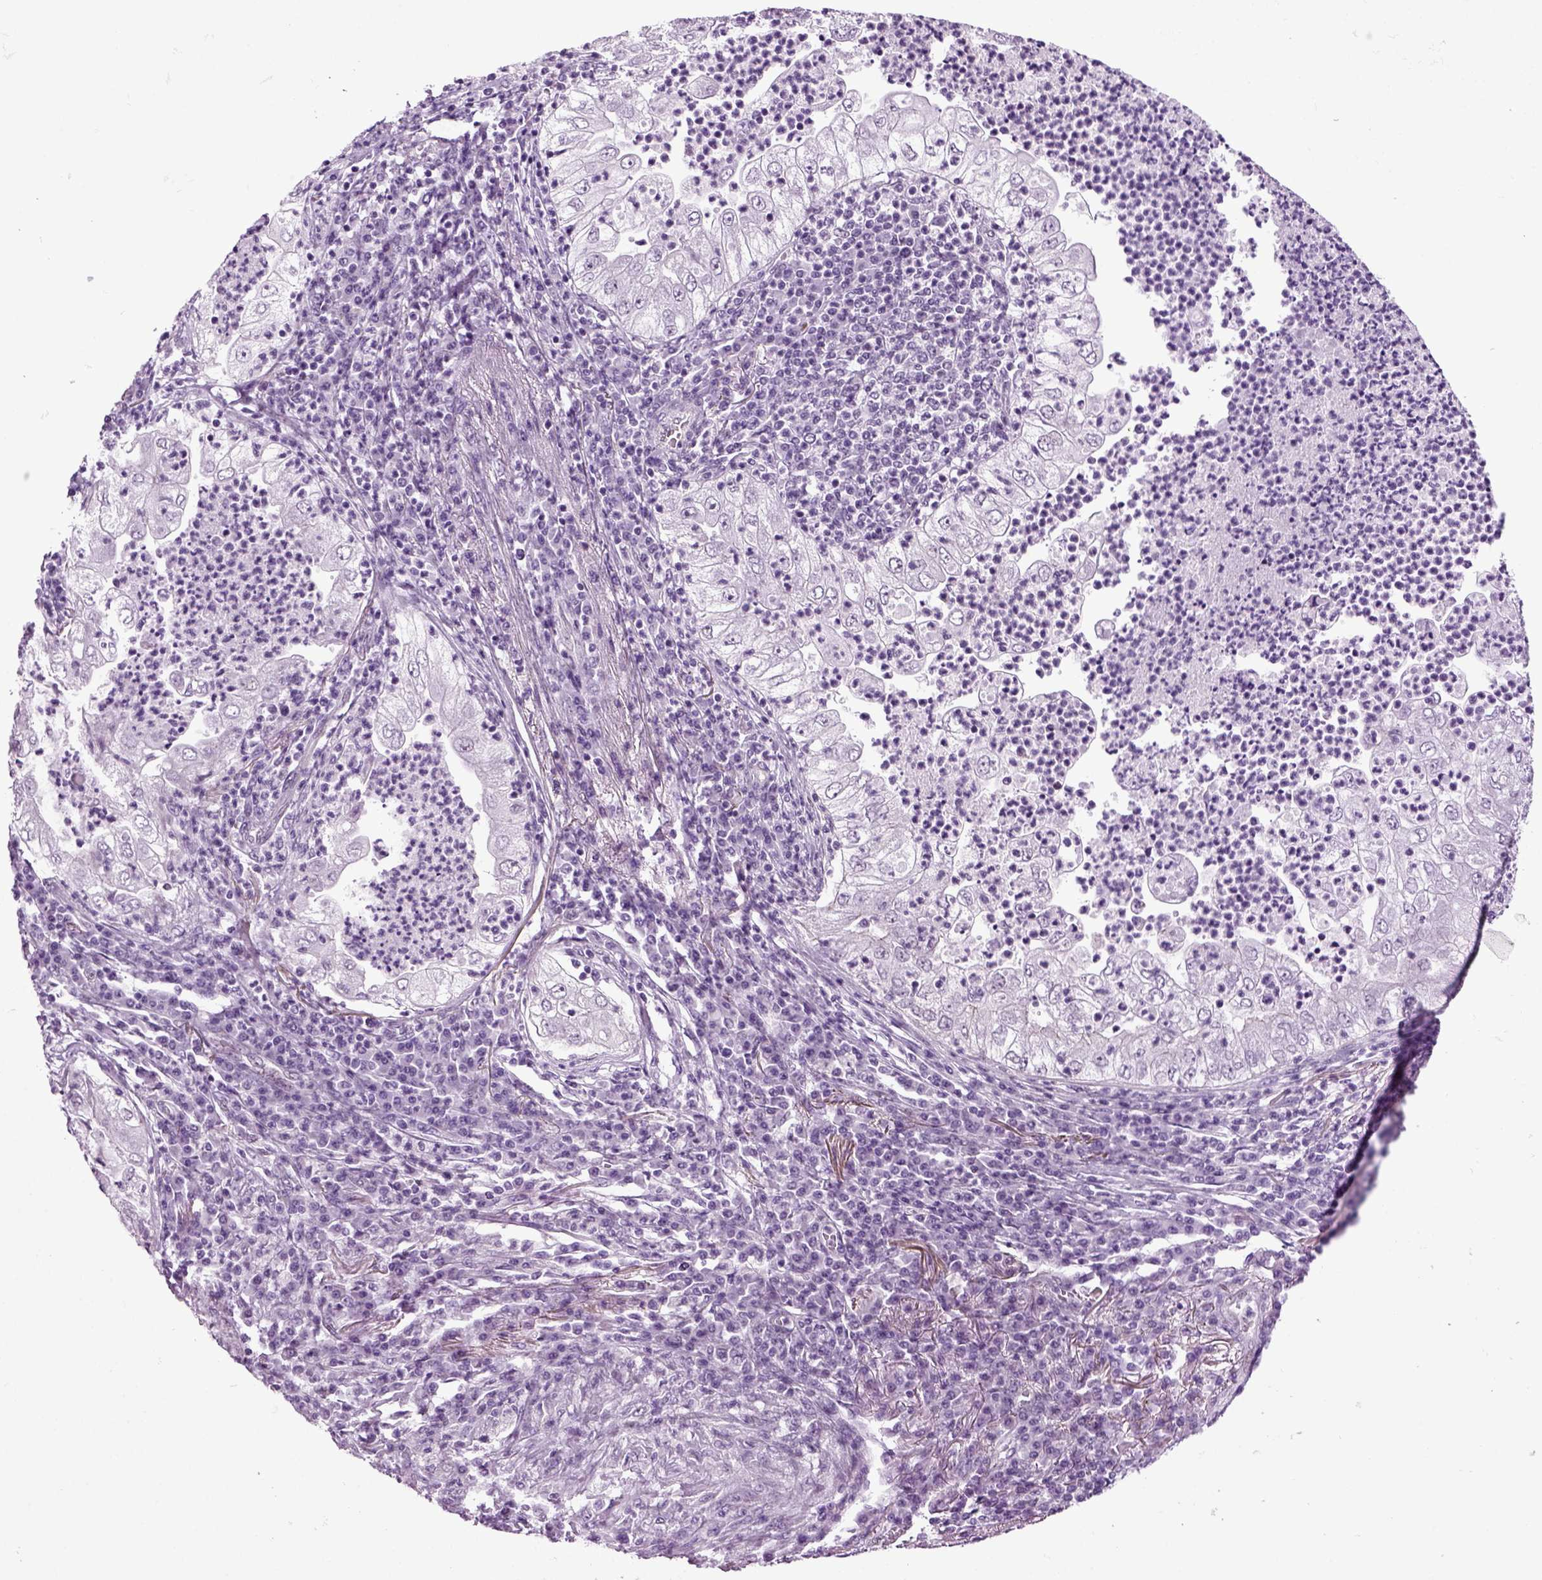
{"staining": {"intensity": "negative", "quantity": "none", "location": "none"}, "tissue": "lung cancer", "cell_type": "Tumor cells", "image_type": "cancer", "snomed": [{"axis": "morphology", "description": "Adenocarcinoma, NOS"}, {"axis": "topography", "description": "Lung"}], "caption": "An immunohistochemistry (IHC) photomicrograph of adenocarcinoma (lung) is shown. There is no staining in tumor cells of adenocarcinoma (lung). (Immunohistochemistry, brightfield microscopy, high magnification).", "gene": "RFX3", "patient": {"sex": "female", "age": 73}}